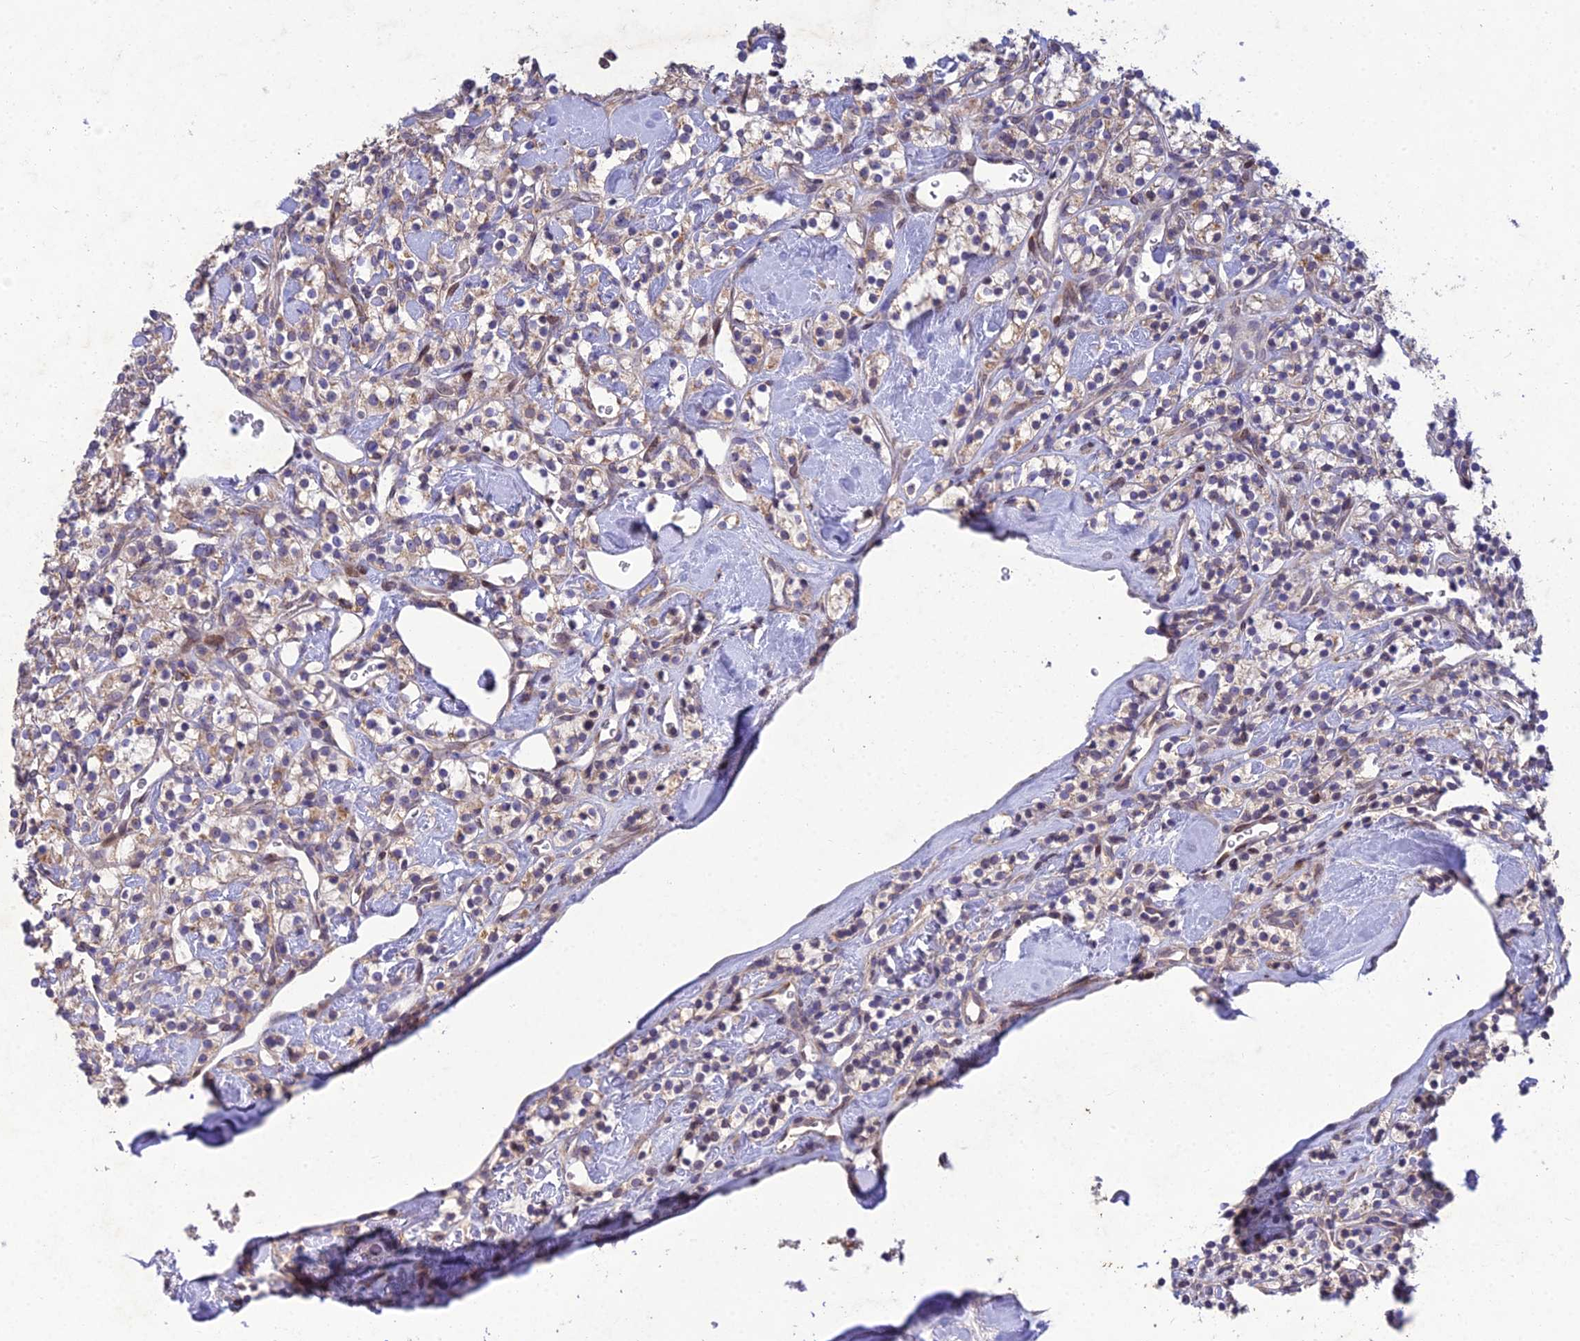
{"staining": {"intensity": "weak", "quantity": "<25%", "location": "cytoplasmic/membranous"}, "tissue": "renal cancer", "cell_type": "Tumor cells", "image_type": "cancer", "snomed": [{"axis": "morphology", "description": "Adenocarcinoma, NOS"}, {"axis": "topography", "description": "Kidney"}], "caption": "The image demonstrates no staining of tumor cells in renal cancer (adenocarcinoma).", "gene": "MGAT2", "patient": {"sex": "male", "age": 77}}